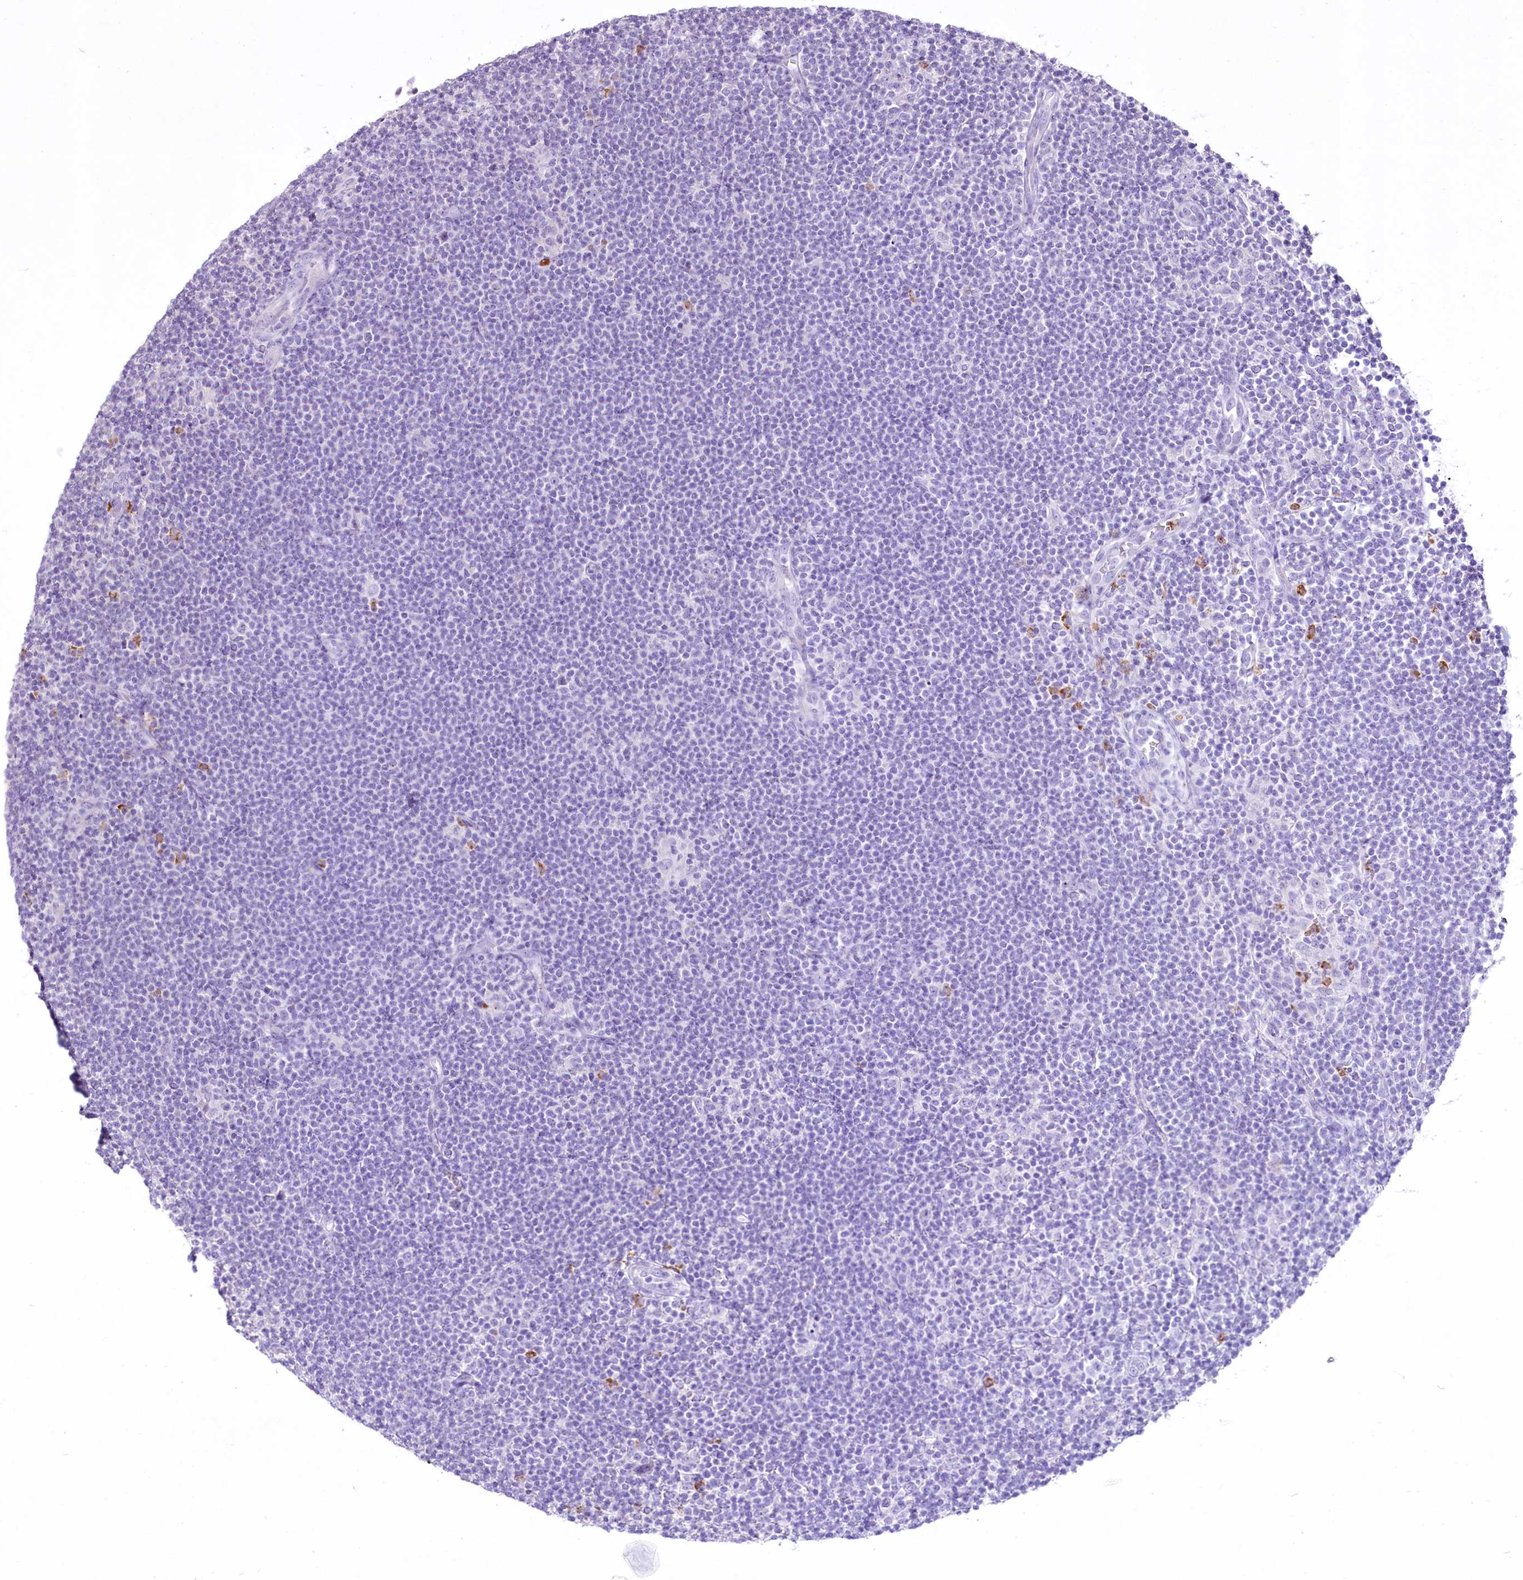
{"staining": {"intensity": "negative", "quantity": "none", "location": "none"}, "tissue": "lymphoma", "cell_type": "Tumor cells", "image_type": "cancer", "snomed": [{"axis": "morphology", "description": "Hodgkin's disease, NOS"}, {"axis": "topography", "description": "Lymph node"}], "caption": "Tumor cells show no significant protein staining in Hodgkin's disease.", "gene": "FAM209B", "patient": {"sex": "female", "age": 57}}